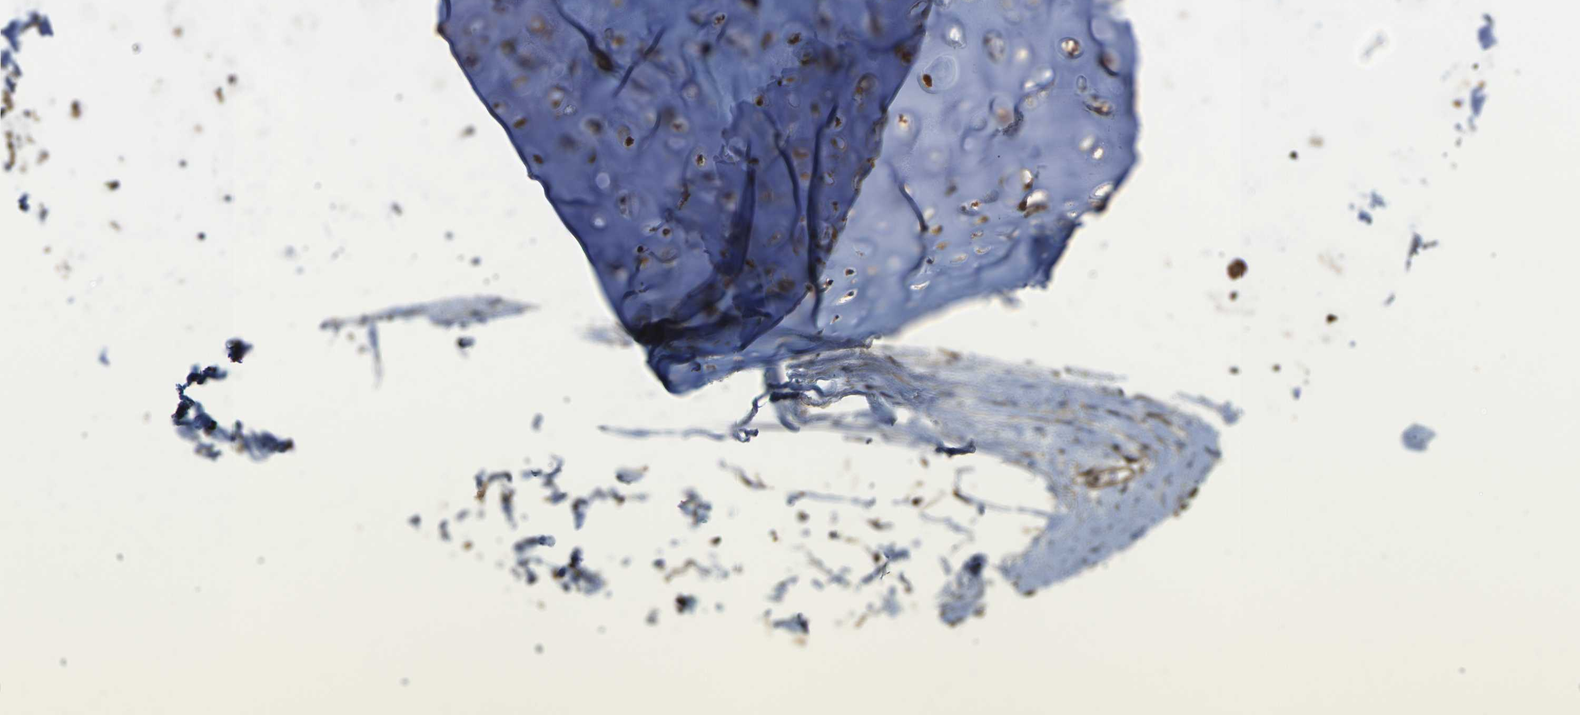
{"staining": {"intensity": "moderate", "quantity": ">75%", "location": "cytoplasmic/membranous"}, "tissue": "adipose tissue", "cell_type": "Adipocytes", "image_type": "normal", "snomed": [{"axis": "morphology", "description": "Normal tissue, NOS"}, {"axis": "topography", "description": "Bronchus"}], "caption": "This is a micrograph of immunohistochemistry staining of unremarkable adipose tissue, which shows moderate expression in the cytoplasmic/membranous of adipocytes.", "gene": "DHPS", "patient": {"sex": "female", "age": 73}}